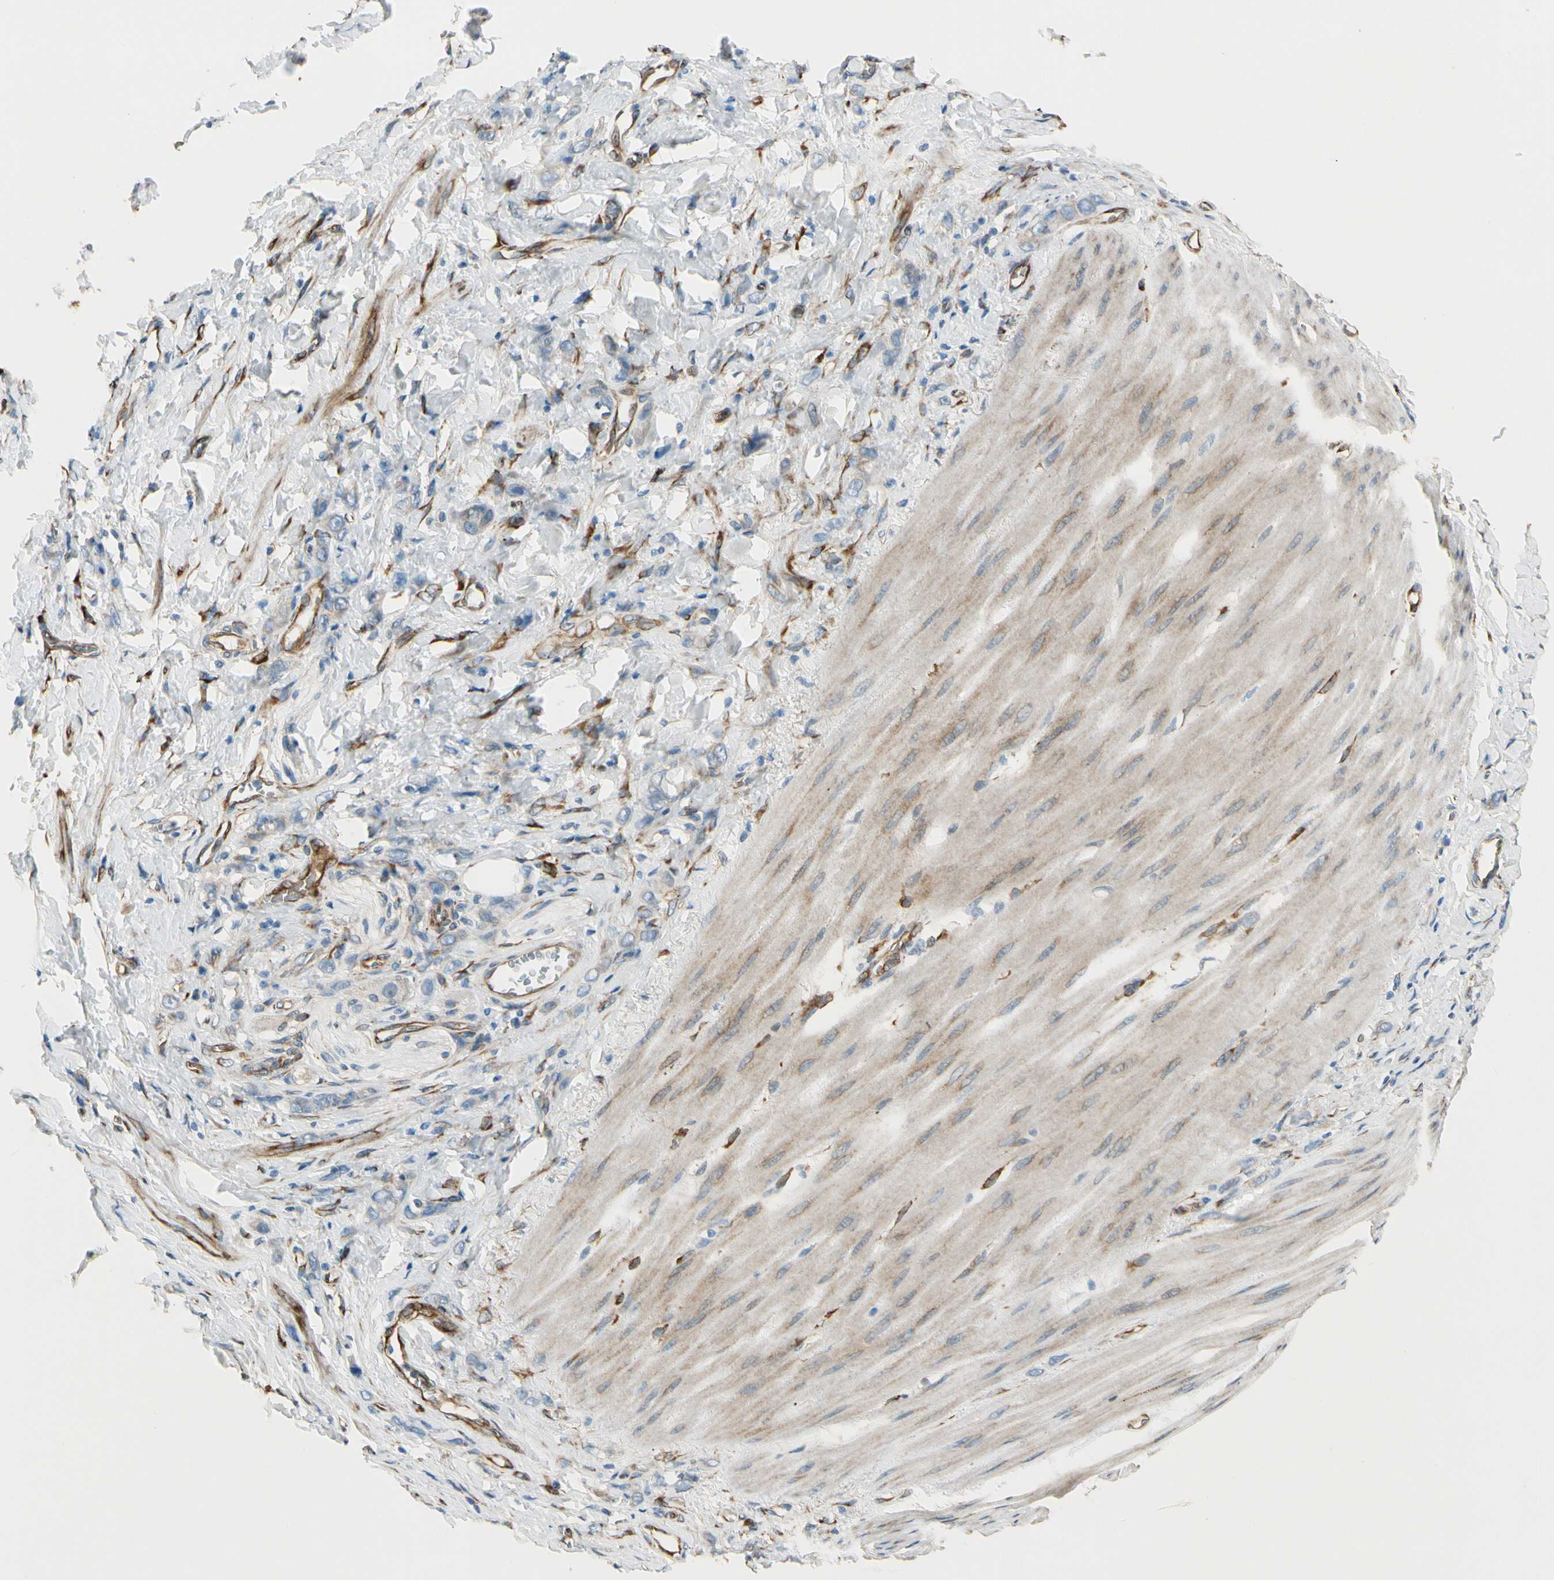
{"staining": {"intensity": "weak", "quantity": ">75%", "location": "cytoplasmic/membranous"}, "tissue": "stomach cancer", "cell_type": "Tumor cells", "image_type": "cancer", "snomed": [{"axis": "morphology", "description": "Adenocarcinoma, NOS"}, {"axis": "topography", "description": "Stomach"}], "caption": "Immunohistochemistry of human stomach cancer (adenocarcinoma) displays low levels of weak cytoplasmic/membranous positivity in about >75% of tumor cells.", "gene": "FKBP7", "patient": {"sex": "male", "age": 82}}